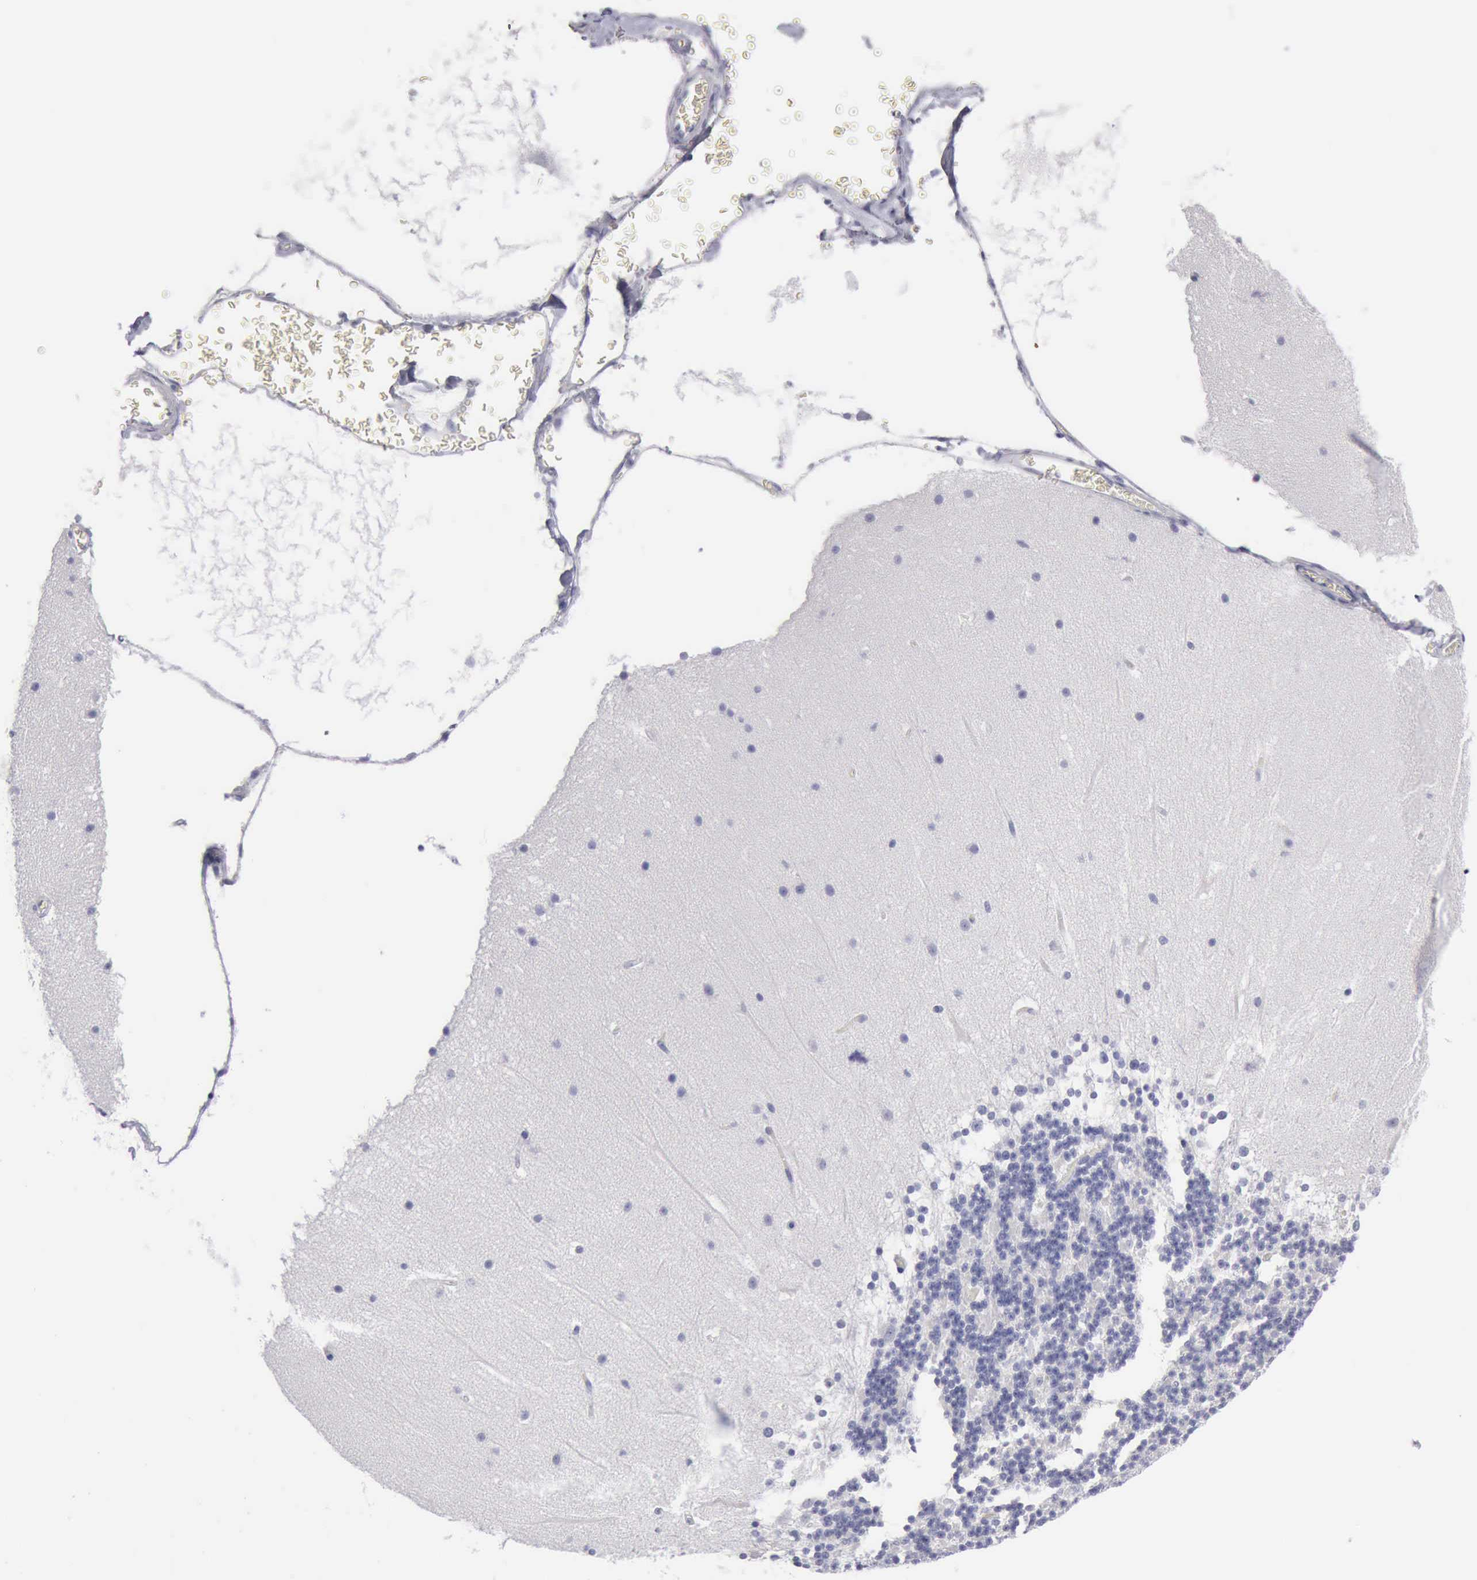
{"staining": {"intensity": "negative", "quantity": "none", "location": "none"}, "tissue": "cerebellum", "cell_type": "Cells in granular layer", "image_type": "normal", "snomed": [{"axis": "morphology", "description": "Normal tissue, NOS"}, {"axis": "topography", "description": "Cerebellum"}], "caption": "High magnification brightfield microscopy of benign cerebellum stained with DAB (brown) and counterstained with hematoxylin (blue): cells in granular layer show no significant expression.", "gene": "CYP19A1", "patient": {"sex": "female", "age": 19}}